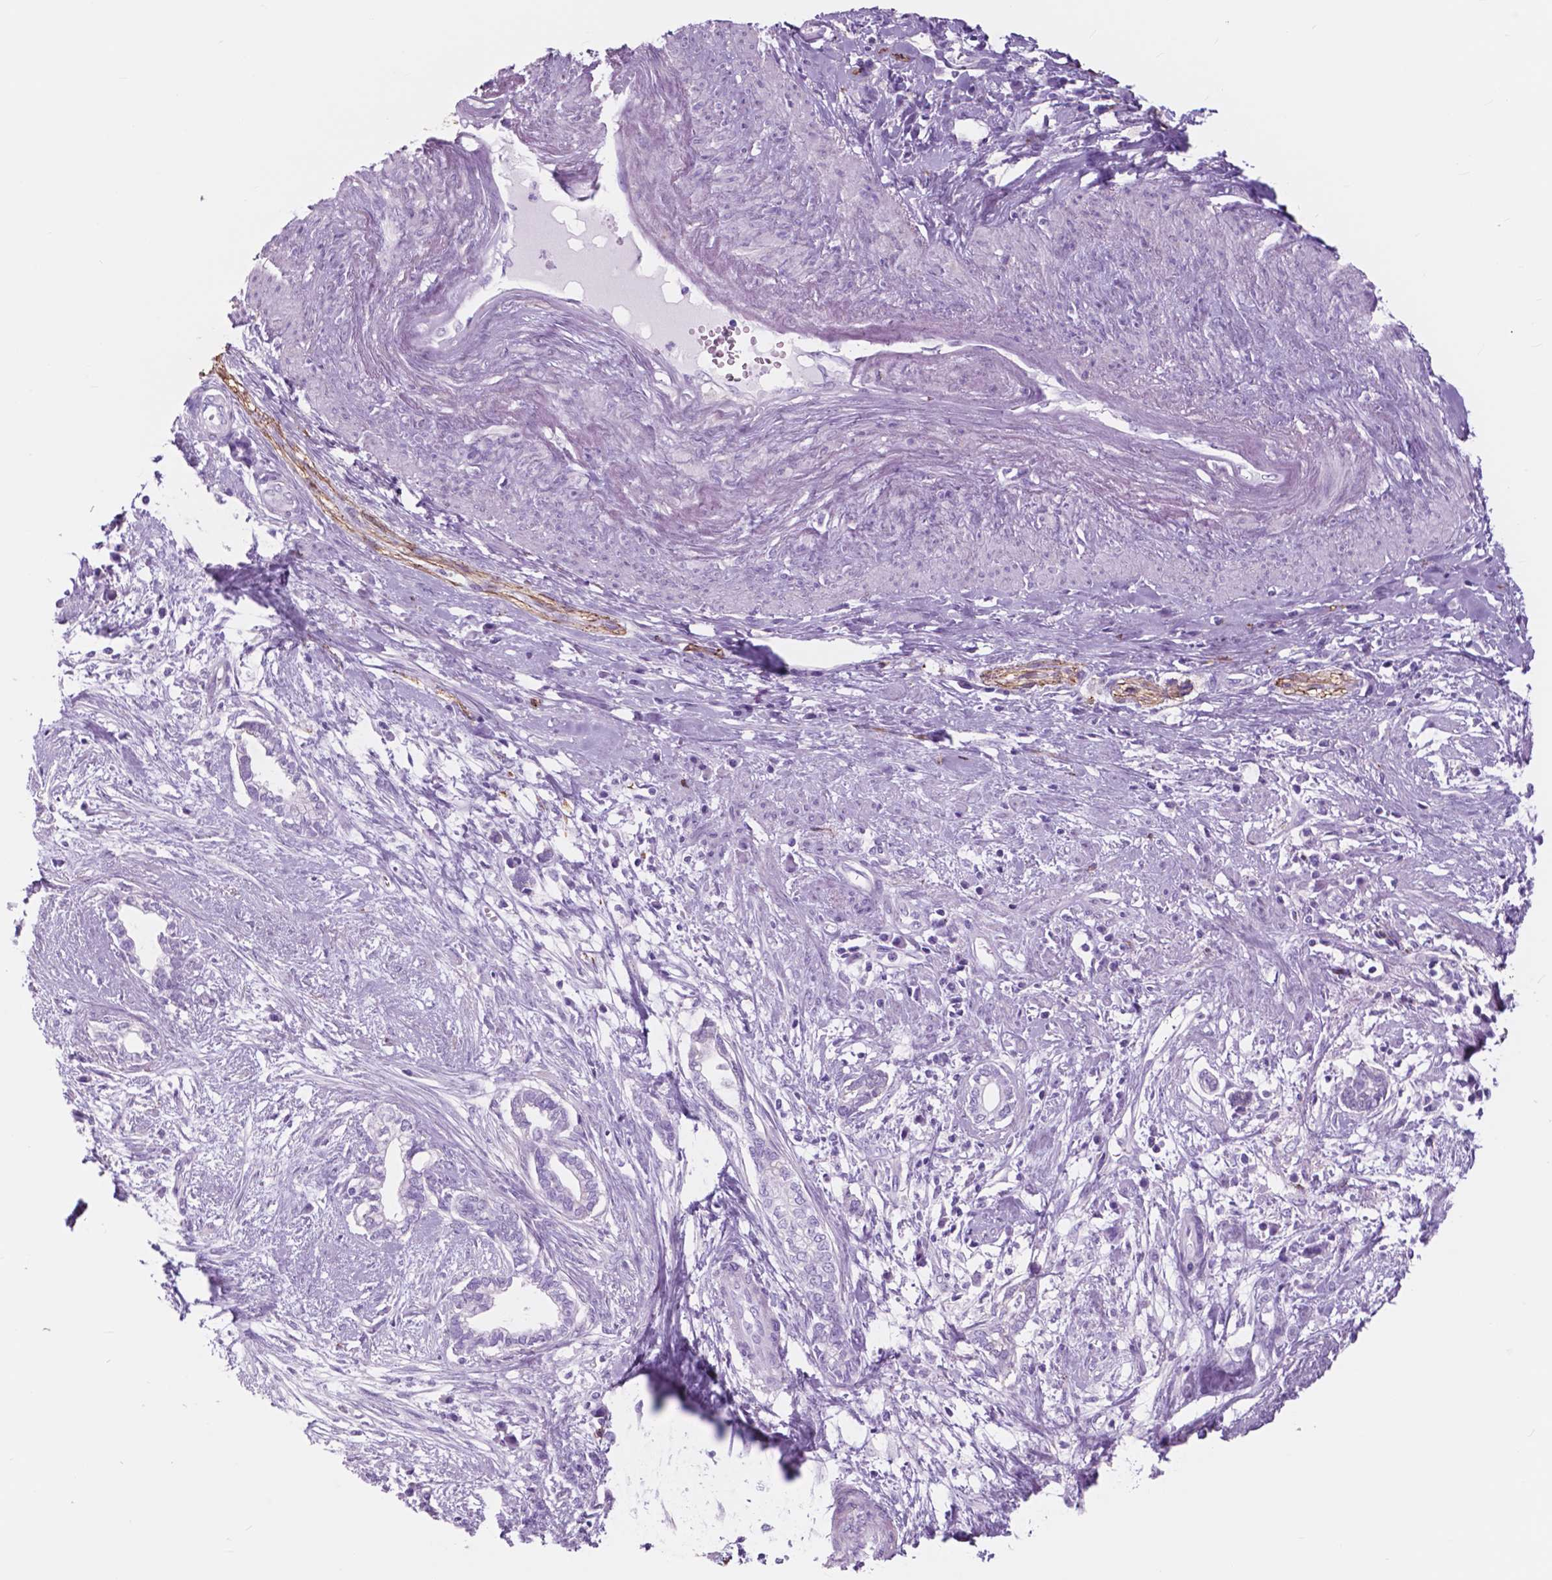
{"staining": {"intensity": "negative", "quantity": "none", "location": "none"}, "tissue": "cervical cancer", "cell_type": "Tumor cells", "image_type": "cancer", "snomed": [{"axis": "morphology", "description": "Adenocarcinoma, NOS"}, {"axis": "topography", "description": "Cervix"}], "caption": "Tumor cells are negative for protein expression in human adenocarcinoma (cervical). The staining is performed using DAB brown chromogen with nuclei counter-stained in using hematoxylin.", "gene": "FXYD2", "patient": {"sex": "female", "age": 62}}